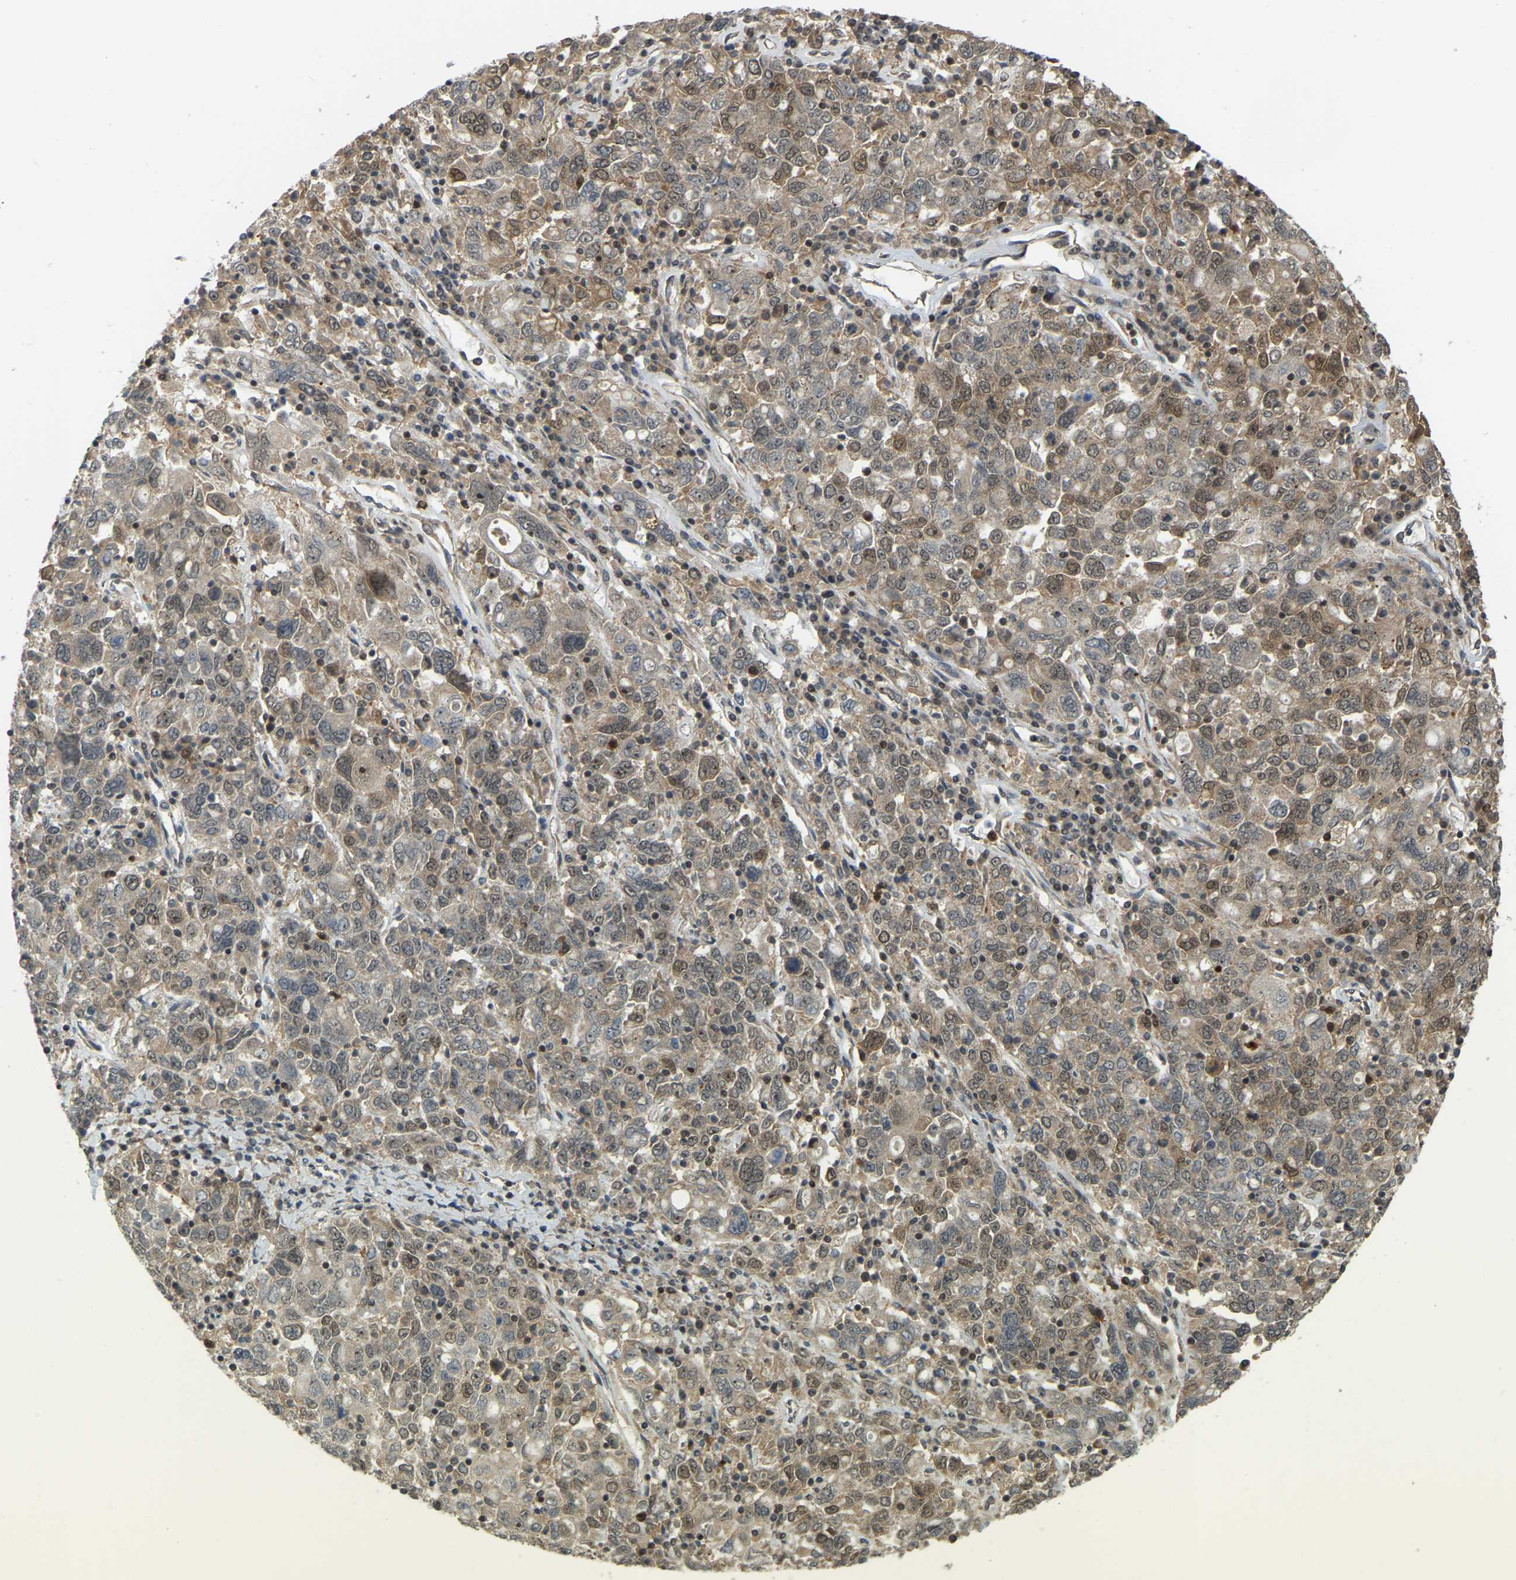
{"staining": {"intensity": "moderate", "quantity": "25%-75%", "location": "cytoplasmic/membranous,nuclear"}, "tissue": "ovarian cancer", "cell_type": "Tumor cells", "image_type": "cancer", "snomed": [{"axis": "morphology", "description": "Carcinoma, endometroid"}, {"axis": "topography", "description": "Ovary"}], "caption": "This image reveals ovarian cancer stained with immunohistochemistry to label a protein in brown. The cytoplasmic/membranous and nuclear of tumor cells show moderate positivity for the protein. Nuclei are counter-stained blue.", "gene": "BRF2", "patient": {"sex": "female", "age": 62}}